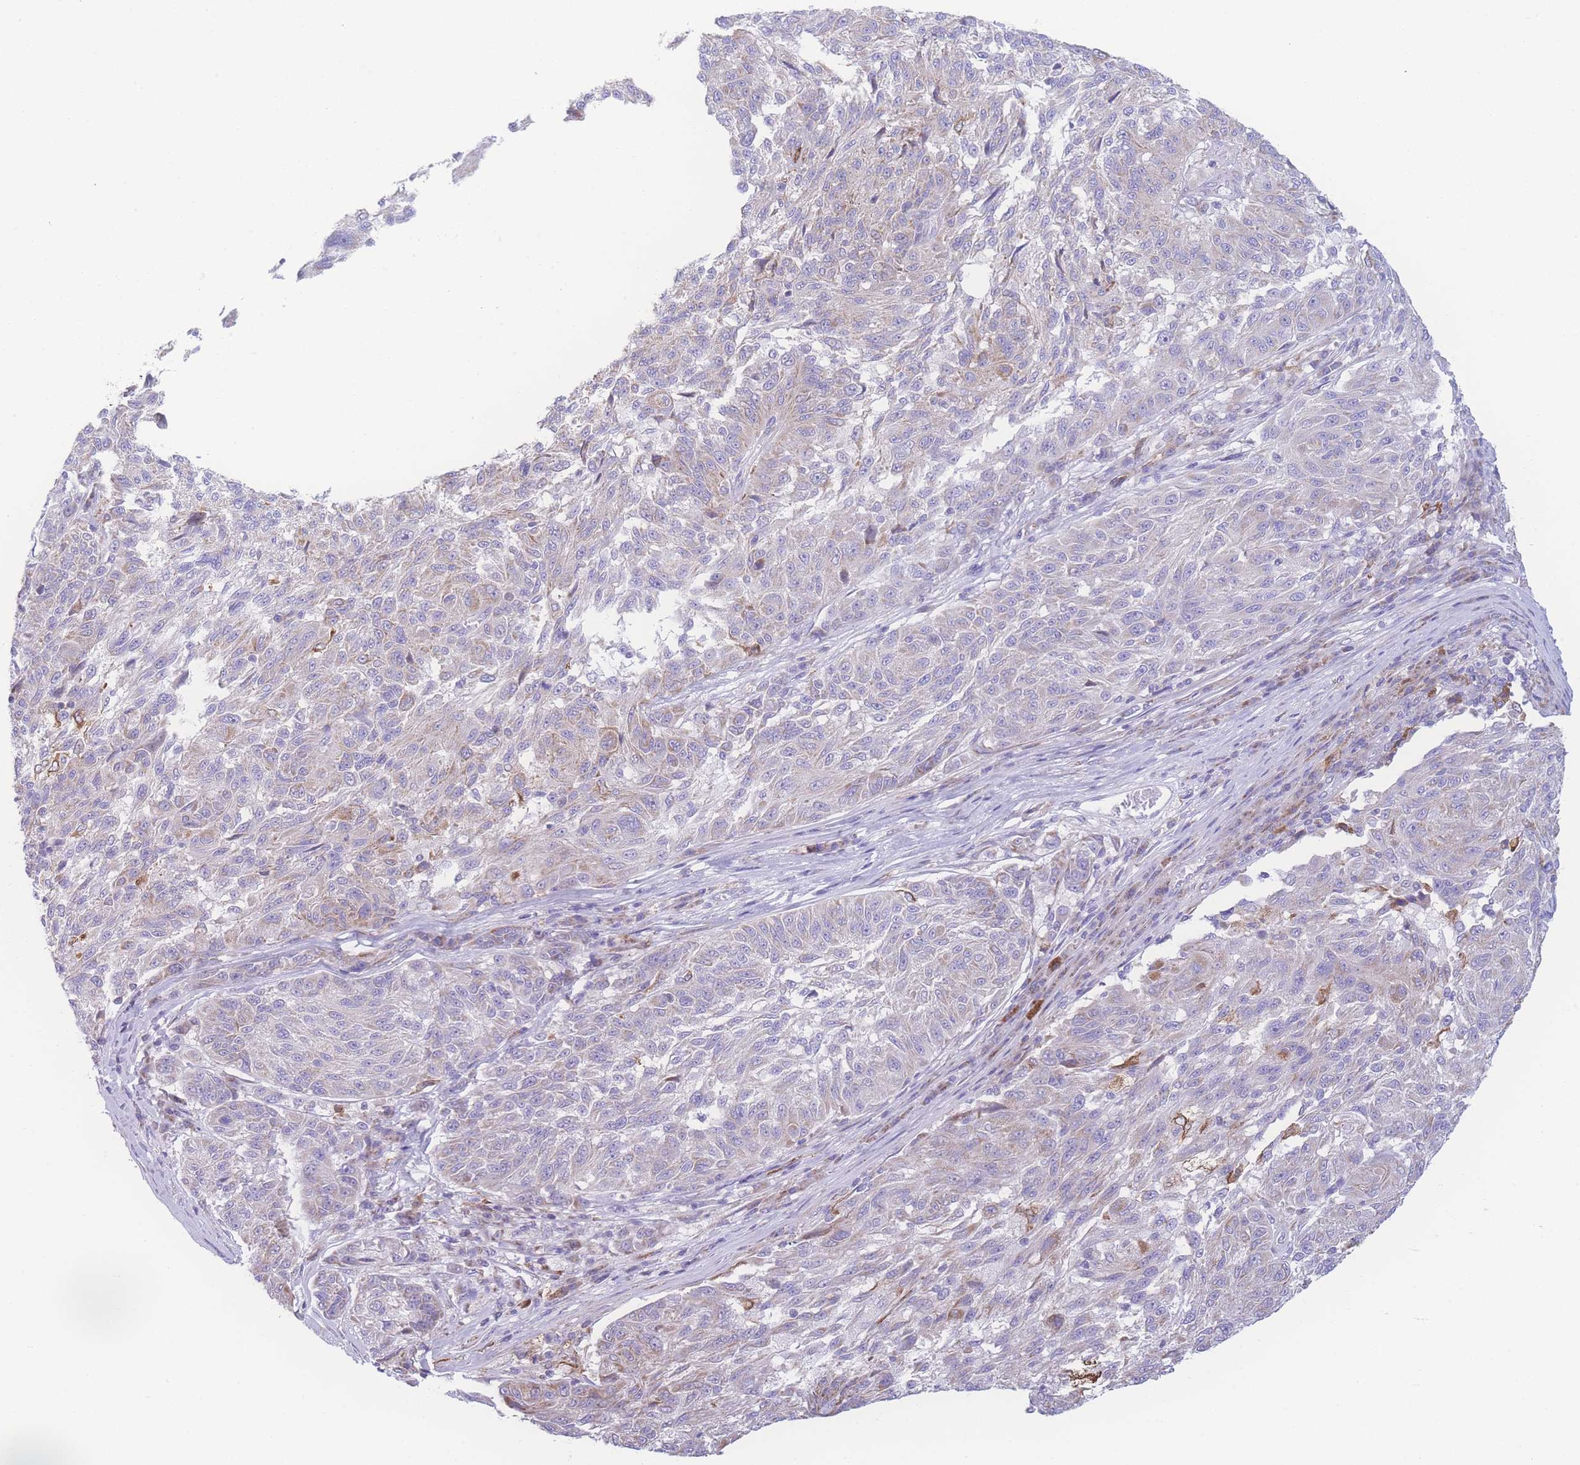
{"staining": {"intensity": "negative", "quantity": "none", "location": "none"}, "tissue": "melanoma", "cell_type": "Tumor cells", "image_type": "cancer", "snomed": [{"axis": "morphology", "description": "Malignant melanoma, NOS"}, {"axis": "topography", "description": "Skin"}], "caption": "A high-resolution micrograph shows immunohistochemistry (IHC) staining of melanoma, which shows no significant staining in tumor cells.", "gene": "NBEAL1", "patient": {"sex": "male", "age": 53}}